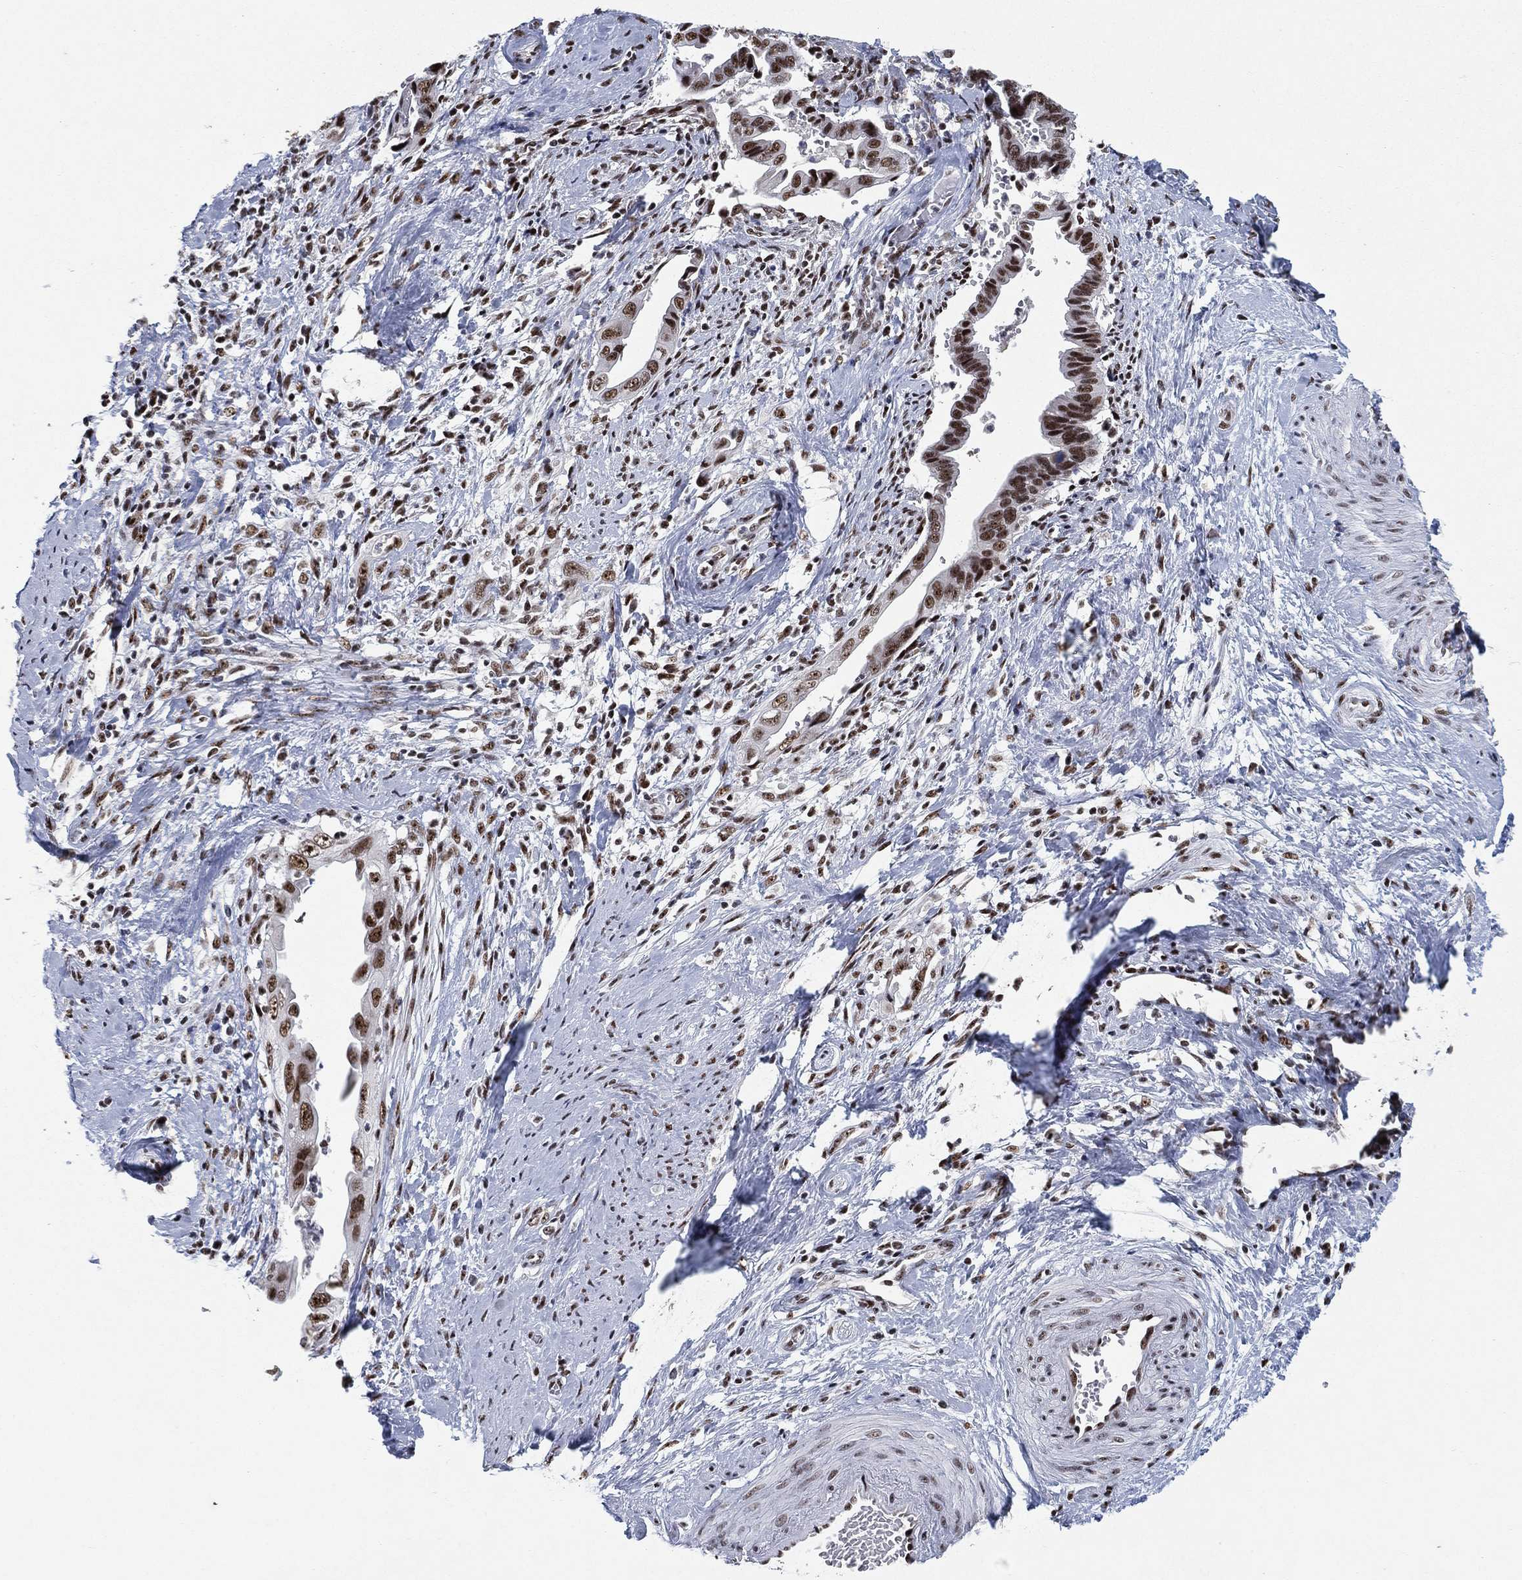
{"staining": {"intensity": "strong", "quantity": ">75%", "location": "nuclear"}, "tissue": "cervical cancer", "cell_type": "Tumor cells", "image_type": "cancer", "snomed": [{"axis": "morphology", "description": "Adenocarcinoma, NOS"}, {"axis": "topography", "description": "Cervix"}], "caption": "A brown stain highlights strong nuclear positivity of a protein in cervical adenocarcinoma tumor cells.", "gene": "DDX27", "patient": {"sex": "female", "age": 42}}